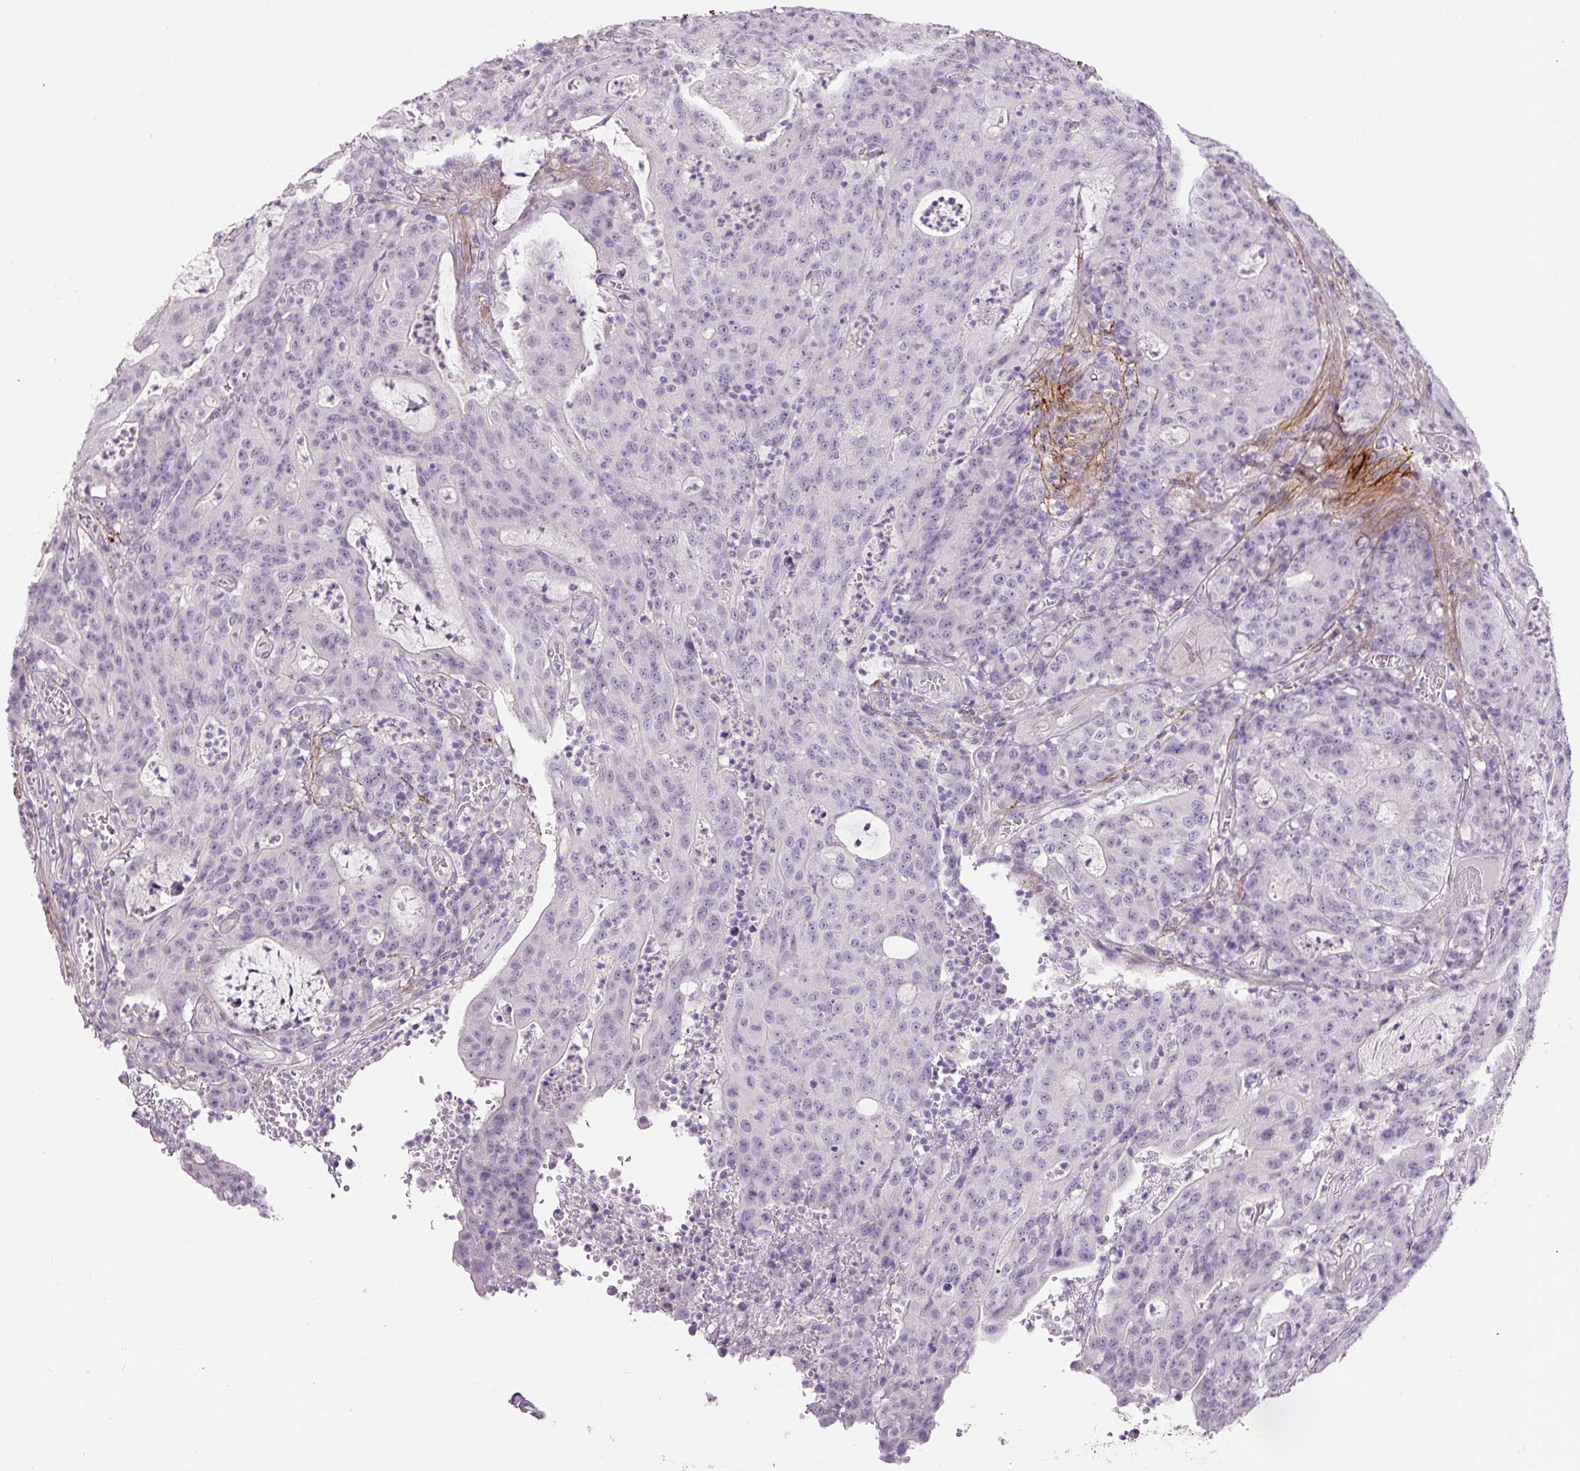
{"staining": {"intensity": "negative", "quantity": "none", "location": "none"}, "tissue": "colorectal cancer", "cell_type": "Tumor cells", "image_type": "cancer", "snomed": [{"axis": "morphology", "description": "Adenocarcinoma, NOS"}, {"axis": "topography", "description": "Colon"}], "caption": "There is no significant expression in tumor cells of adenocarcinoma (colorectal).", "gene": "FBN1", "patient": {"sex": "male", "age": 83}}